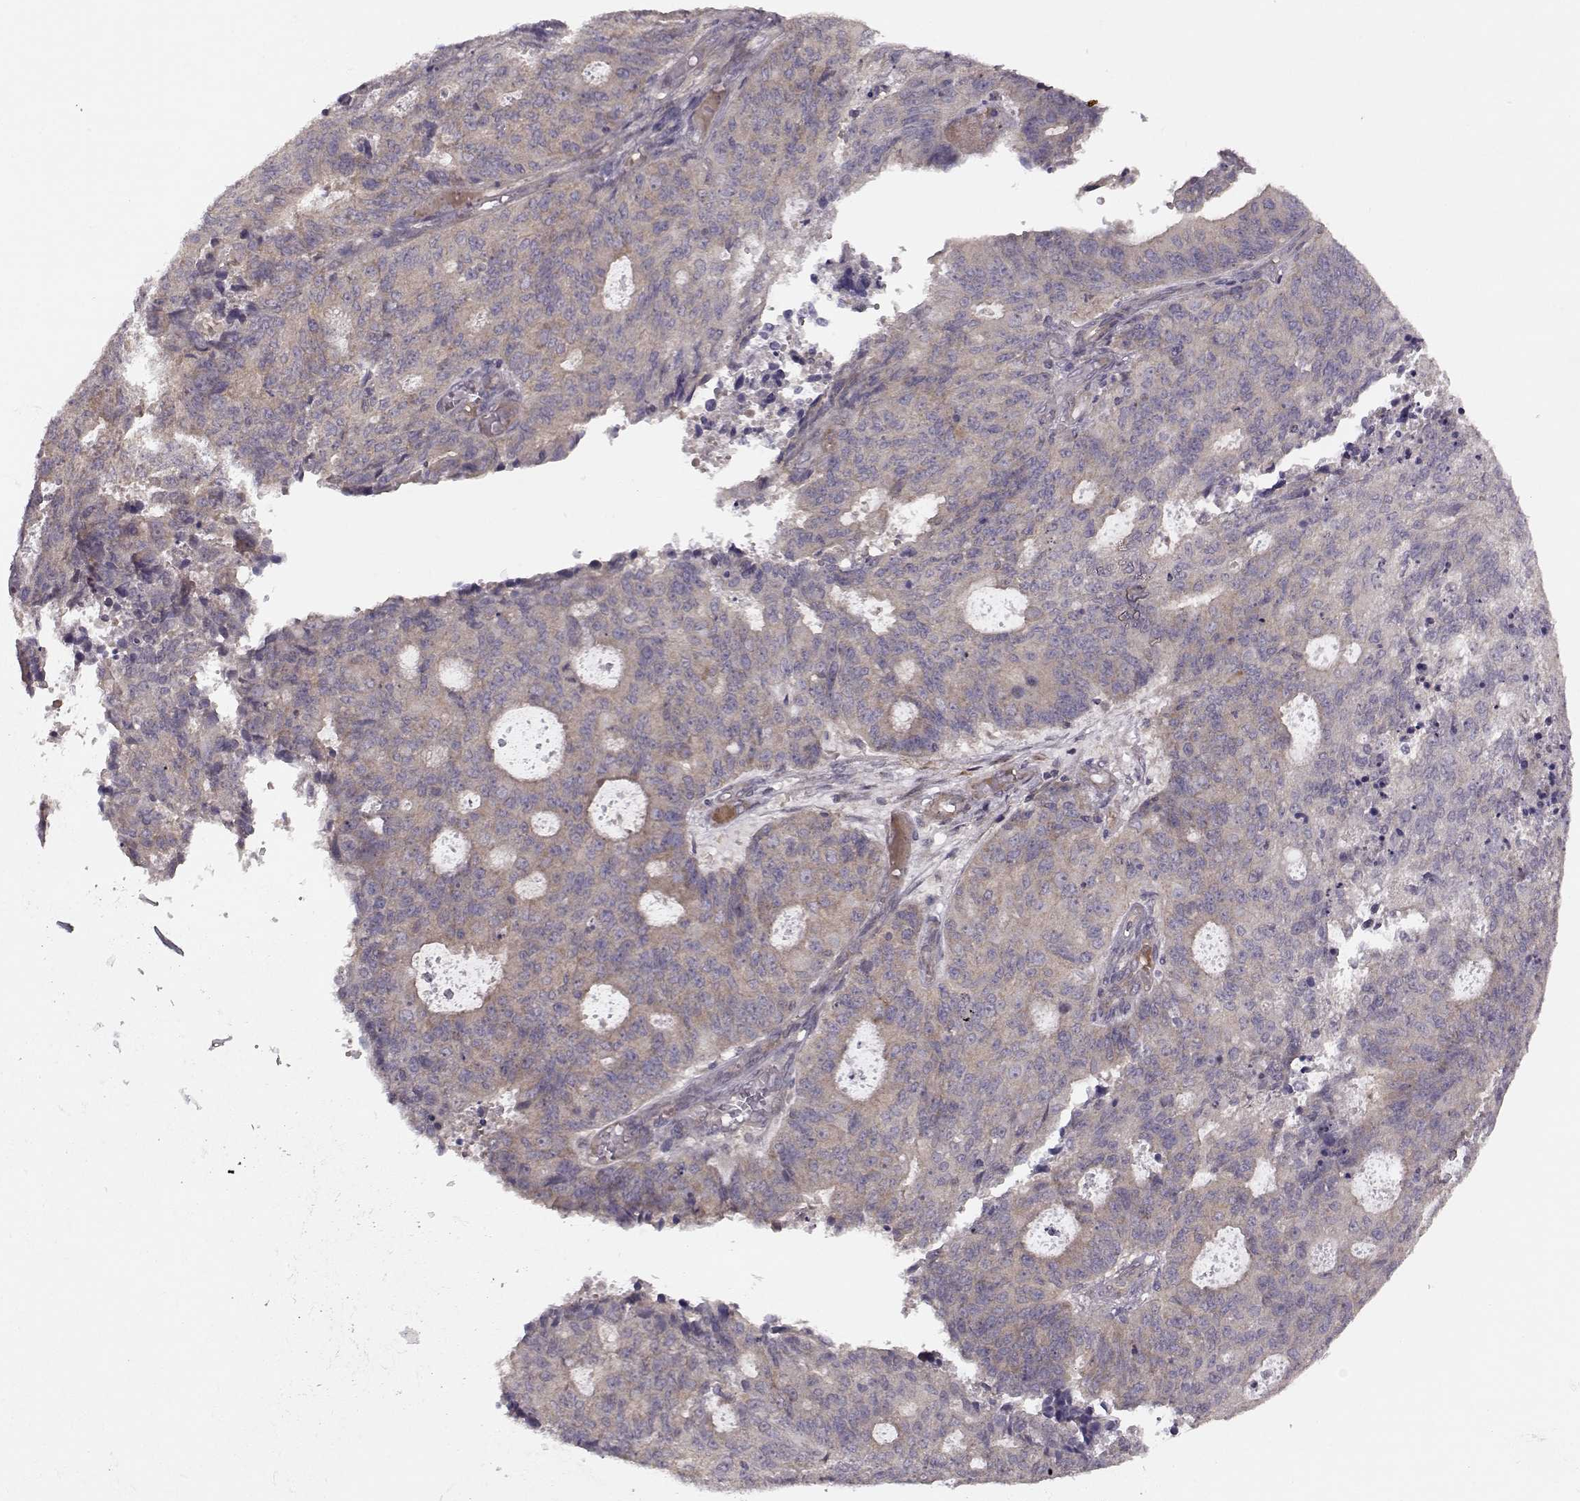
{"staining": {"intensity": "weak", "quantity": "<25%", "location": "cytoplasmic/membranous"}, "tissue": "endometrial cancer", "cell_type": "Tumor cells", "image_type": "cancer", "snomed": [{"axis": "morphology", "description": "Adenocarcinoma, NOS"}, {"axis": "topography", "description": "Endometrium"}], "caption": "Immunohistochemical staining of human endometrial cancer (adenocarcinoma) exhibits no significant staining in tumor cells.", "gene": "SLAIN2", "patient": {"sex": "female", "age": 82}}